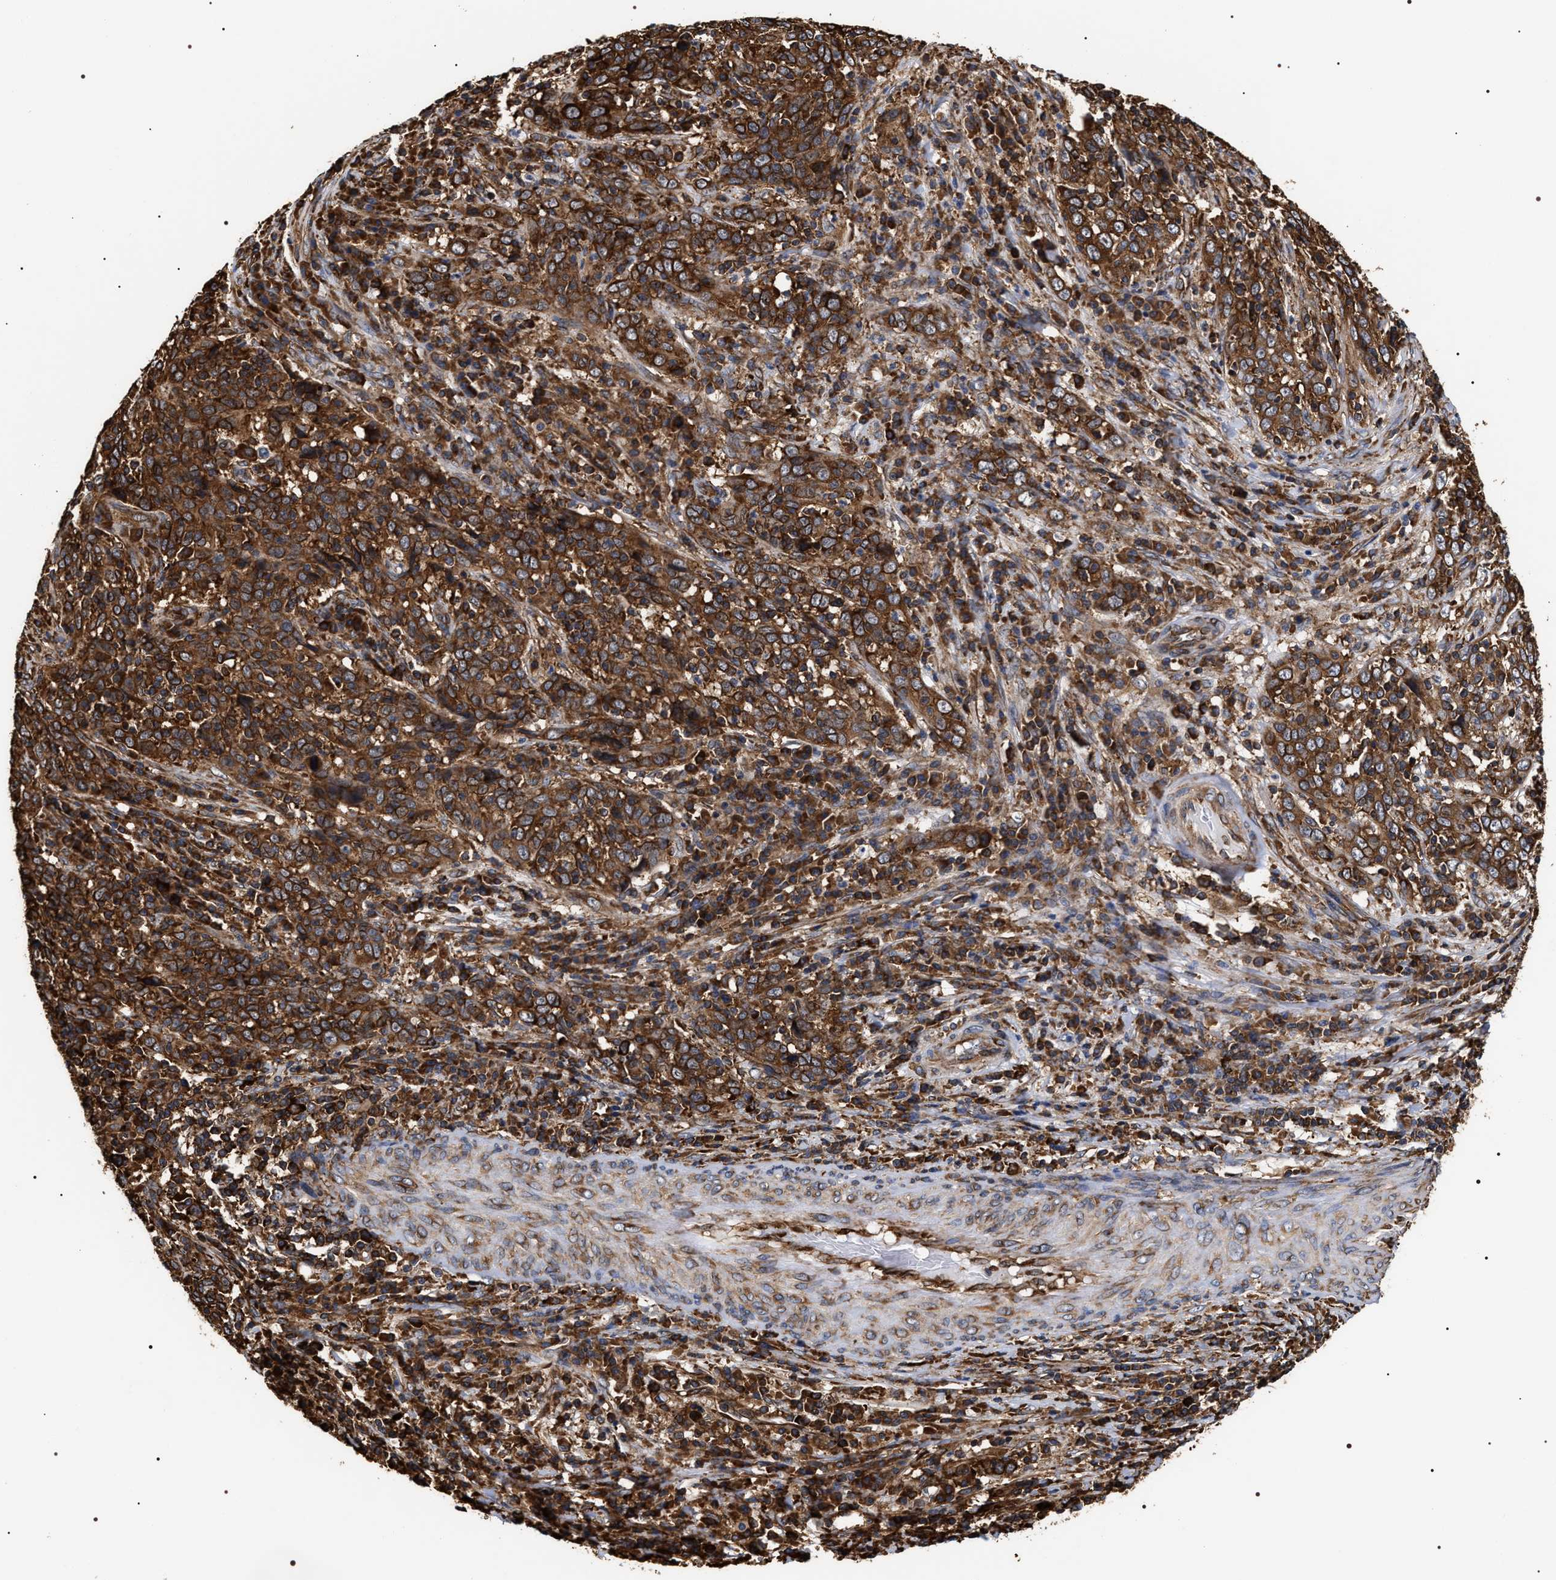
{"staining": {"intensity": "strong", "quantity": ">75%", "location": "cytoplasmic/membranous"}, "tissue": "cervical cancer", "cell_type": "Tumor cells", "image_type": "cancer", "snomed": [{"axis": "morphology", "description": "Squamous cell carcinoma, NOS"}, {"axis": "topography", "description": "Cervix"}], "caption": "There is high levels of strong cytoplasmic/membranous positivity in tumor cells of cervical cancer (squamous cell carcinoma), as demonstrated by immunohistochemical staining (brown color).", "gene": "SERBP1", "patient": {"sex": "female", "age": 46}}